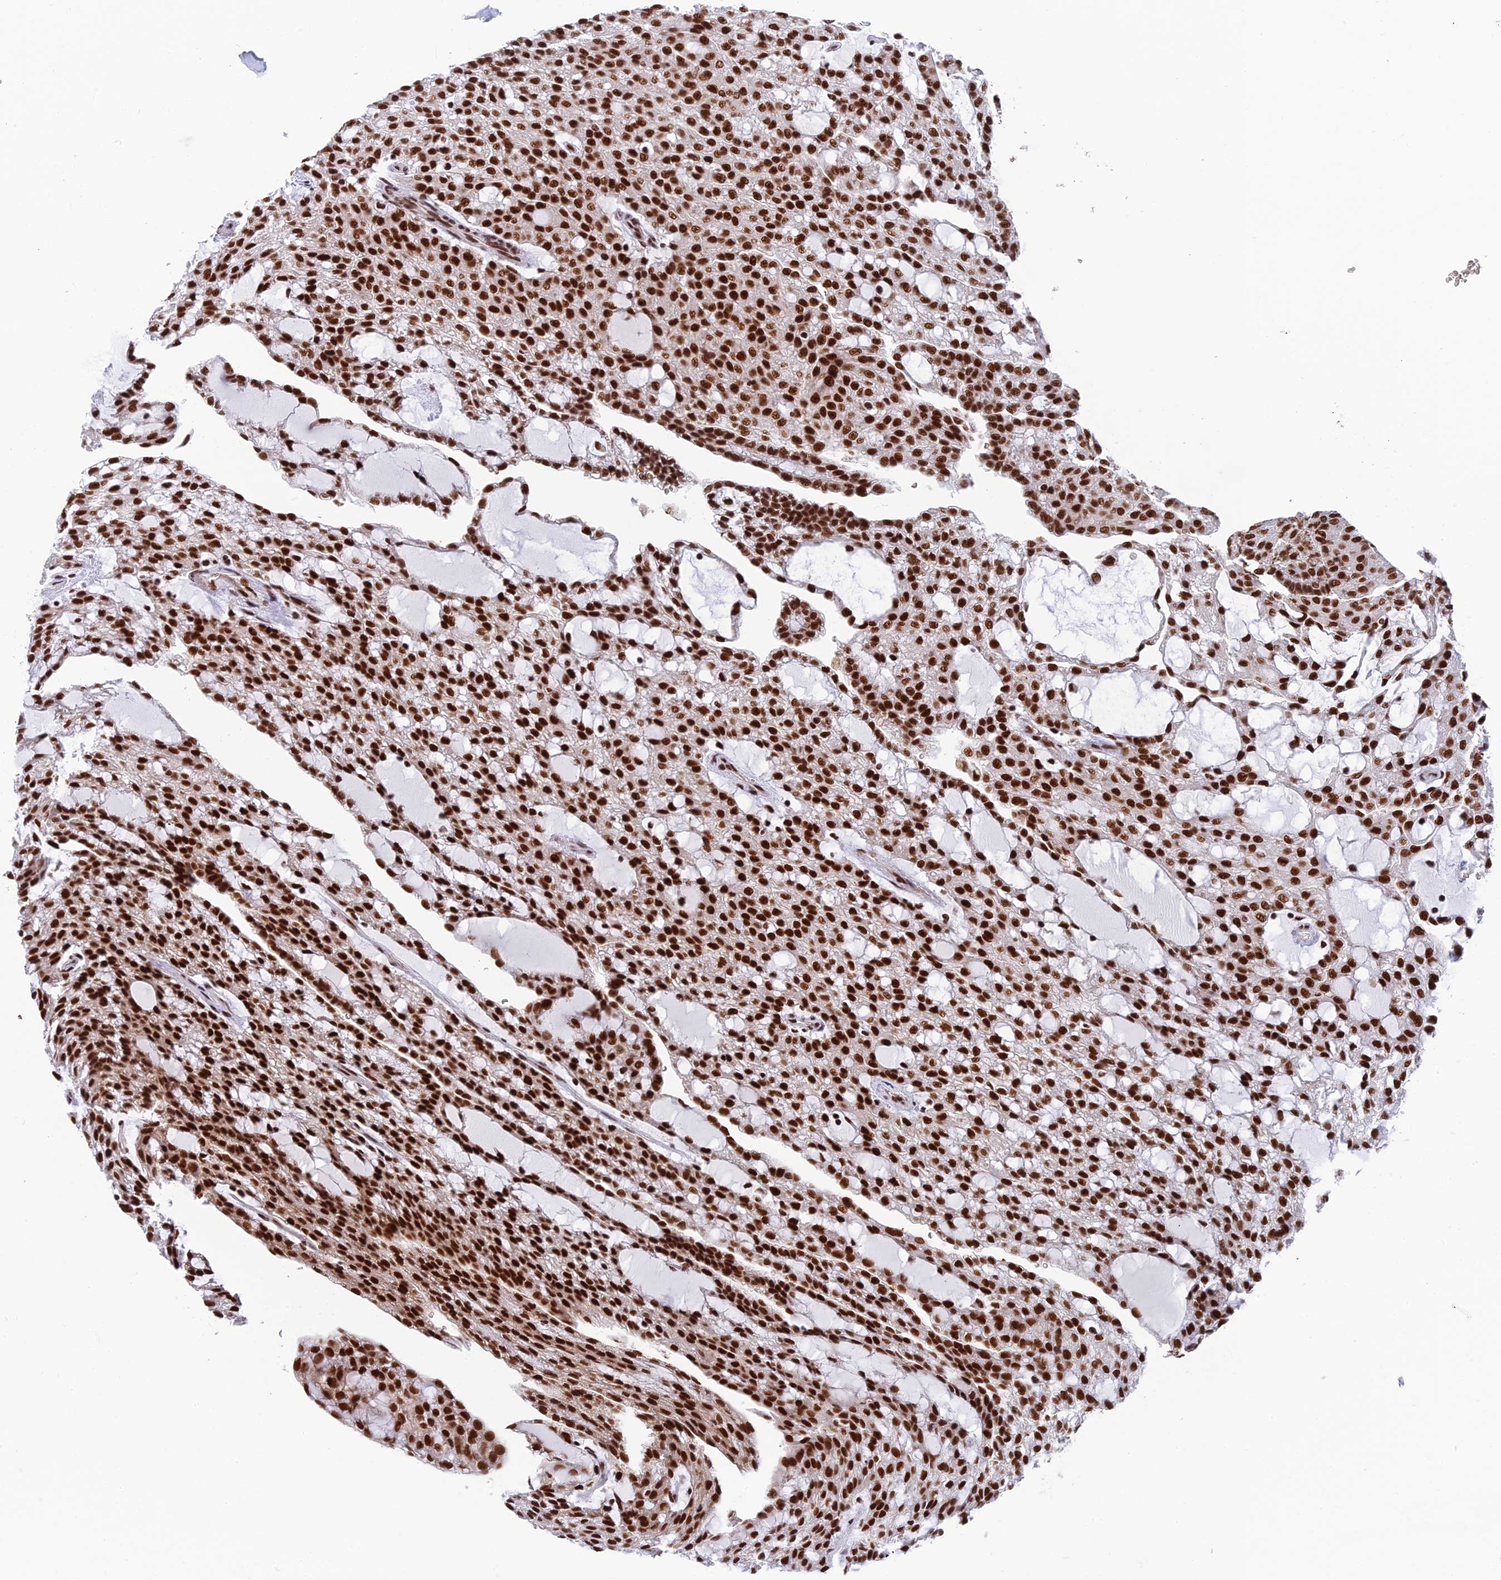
{"staining": {"intensity": "strong", "quantity": ">75%", "location": "nuclear"}, "tissue": "renal cancer", "cell_type": "Tumor cells", "image_type": "cancer", "snomed": [{"axis": "morphology", "description": "Adenocarcinoma, NOS"}, {"axis": "topography", "description": "Kidney"}], "caption": "This is a histology image of immunohistochemistry (IHC) staining of renal cancer, which shows strong staining in the nuclear of tumor cells.", "gene": "EEF1AKMT3", "patient": {"sex": "male", "age": 63}}